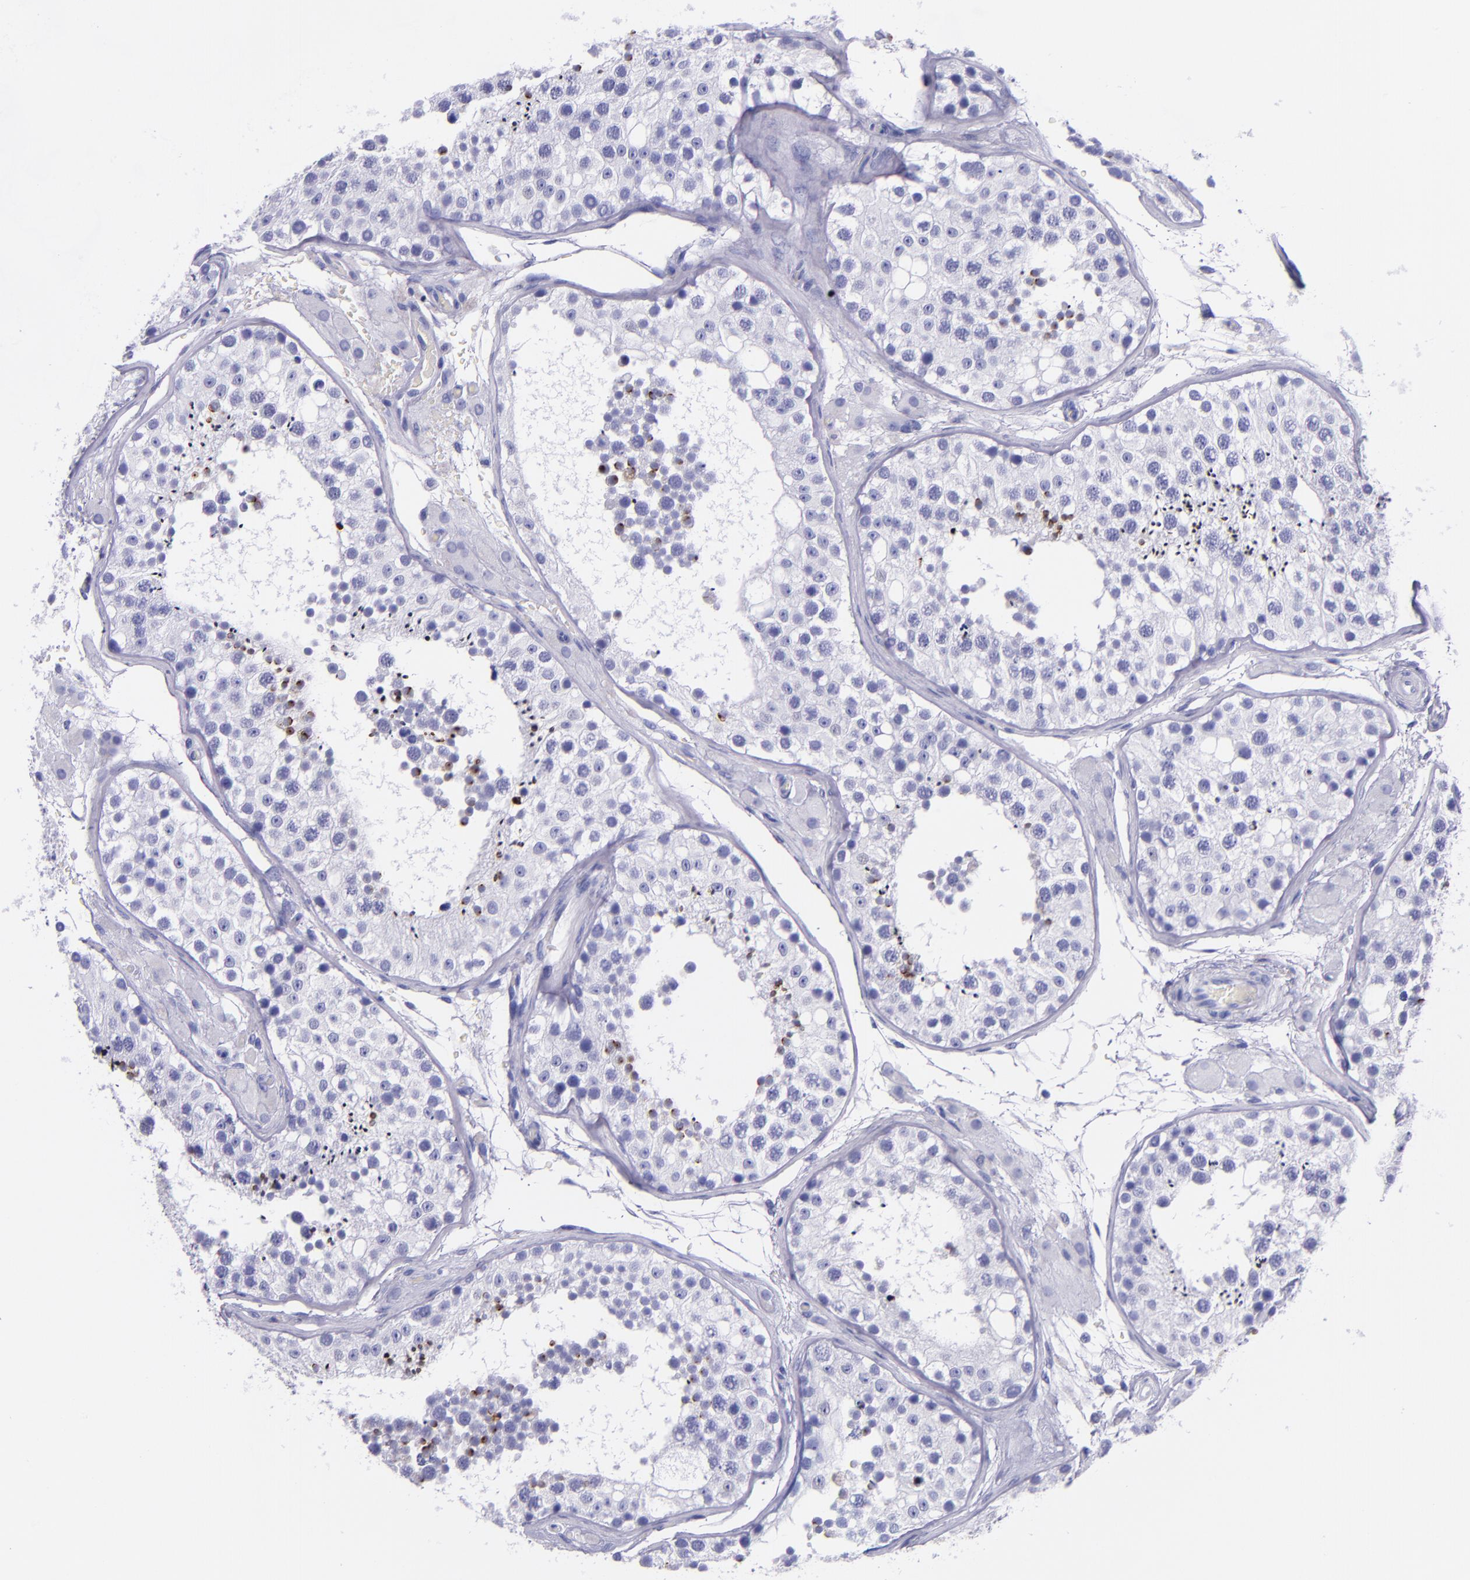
{"staining": {"intensity": "negative", "quantity": "none", "location": "none"}, "tissue": "testis", "cell_type": "Cells in seminiferous ducts", "image_type": "normal", "snomed": [{"axis": "morphology", "description": "Normal tissue, NOS"}, {"axis": "topography", "description": "Testis"}], "caption": "This is an immunohistochemistry (IHC) photomicrograph of unremarkable testis. There is no positivity in cells in seminiferous ducts.", "gene": "SLPI", "patient": {"sex": "male", "age": 26}}